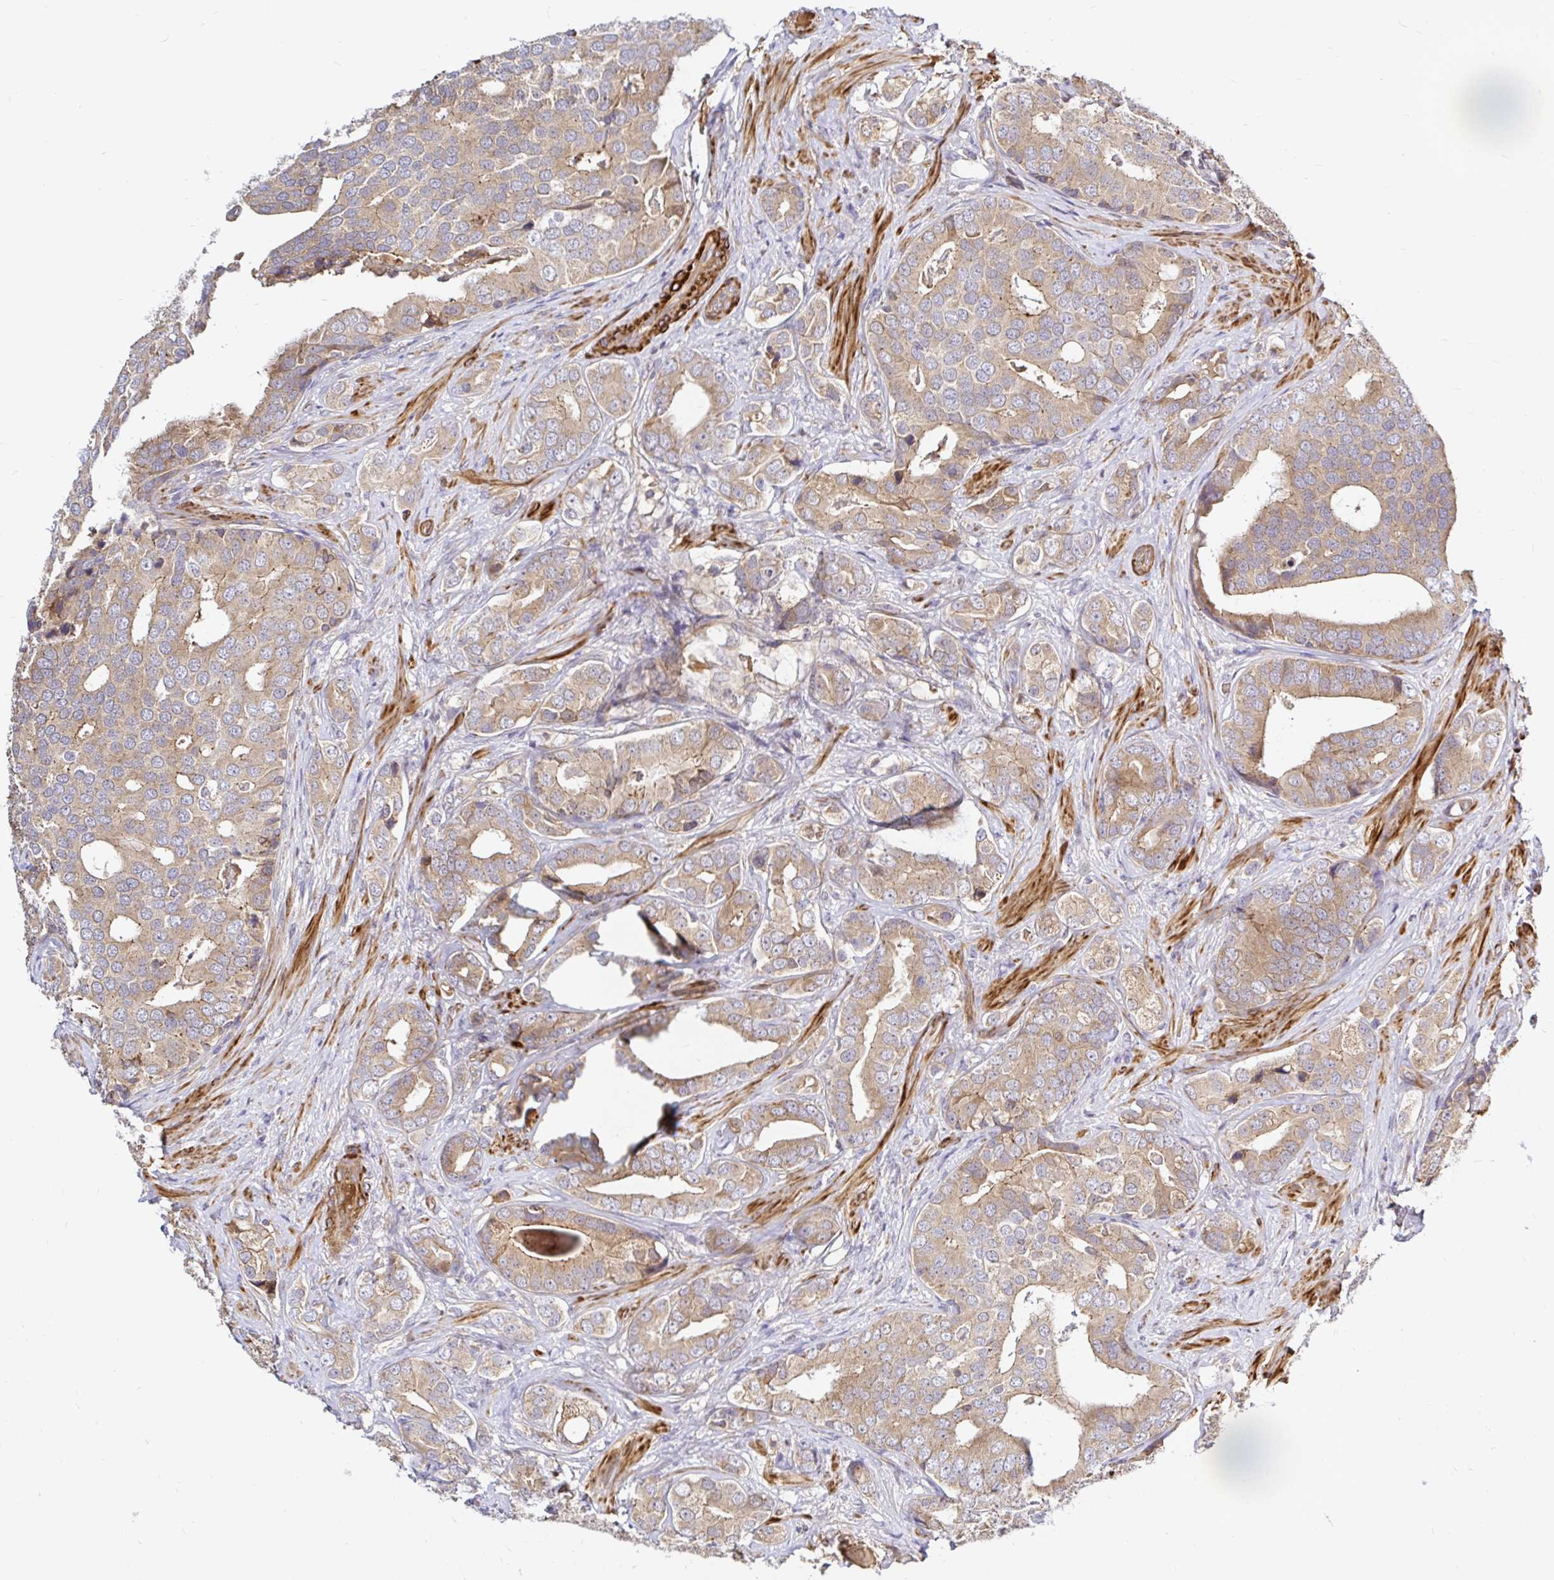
{"staining": {"intensity": "moderate", "quantity": ">75%", "location": "cytoplasmic/membranous"}, "tissue": "prostate cancer", "cell_type": "Tumor cells", "image_type": "cancer", "snomed": [{"axis": "morphology", "description": "Adenocarcinoma, High grade"}, {"axis": "topography", "description": "Prostate"}], "caption": "Adenocarcinoma (high-grade) (prostate) stained with DAB IHC displays medium levels of moderate cytoplasmic/membranous staining in approximately >75% of tumor cells.", "gene": "ARHGEF37", "patient": {"sex": "male", "age": 62}}